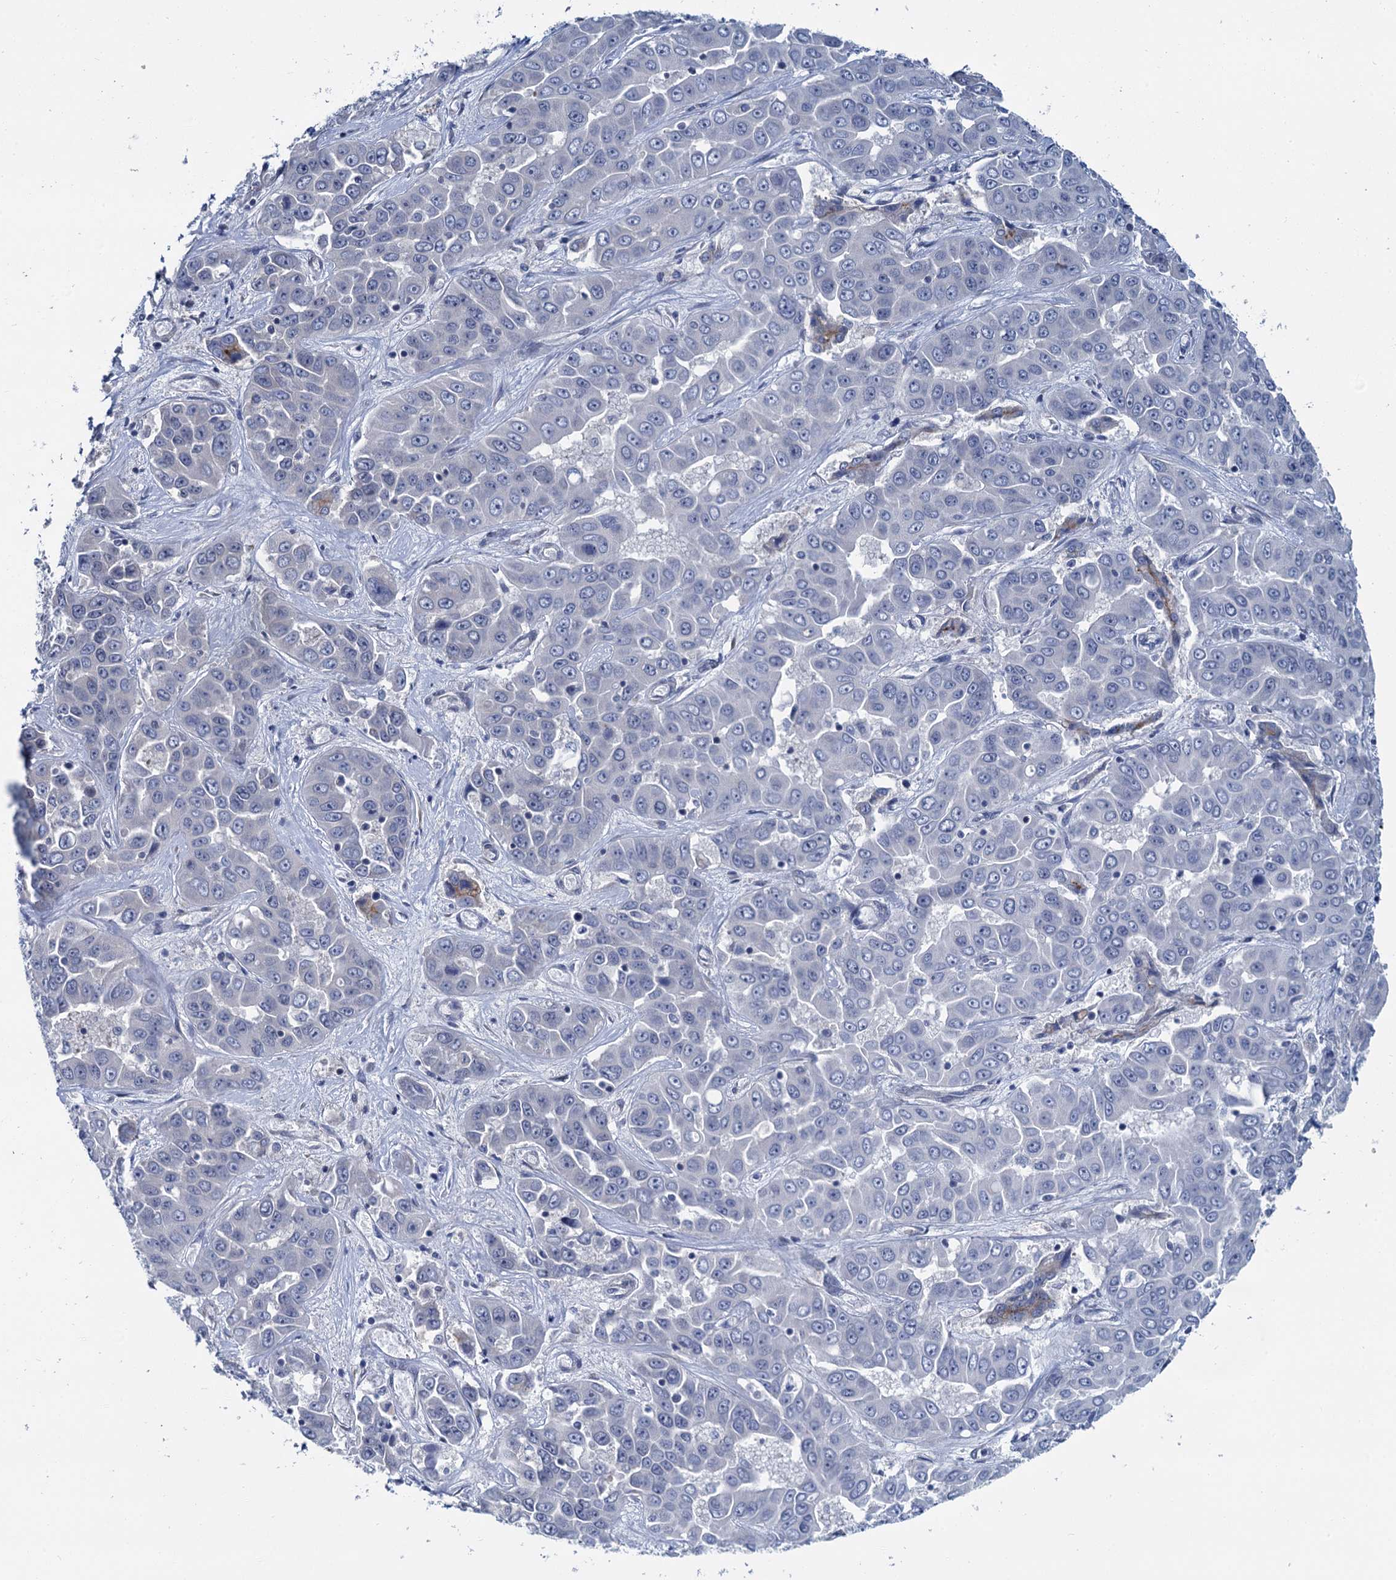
{"staining": {"intensity": "negative", "quantity": "none", "location": "none"}, "tissue": "liver cancer", "cell_type": "Tumor cells", "image_type": "cancer", "snomed": [{"axis": "morphology", "description": "Cholangiocarcinoma"}, {"axis": "topography", "description": "Liver"}], "caption": "Immunohistochemistry (IHC) photomicrograph of human cholangiocarcinoma (liver) stained for a protein (brown), which reveals no staining in tumor cells.", "gene": "MIOX", "patient": {"sex": "female", "age": 52}}